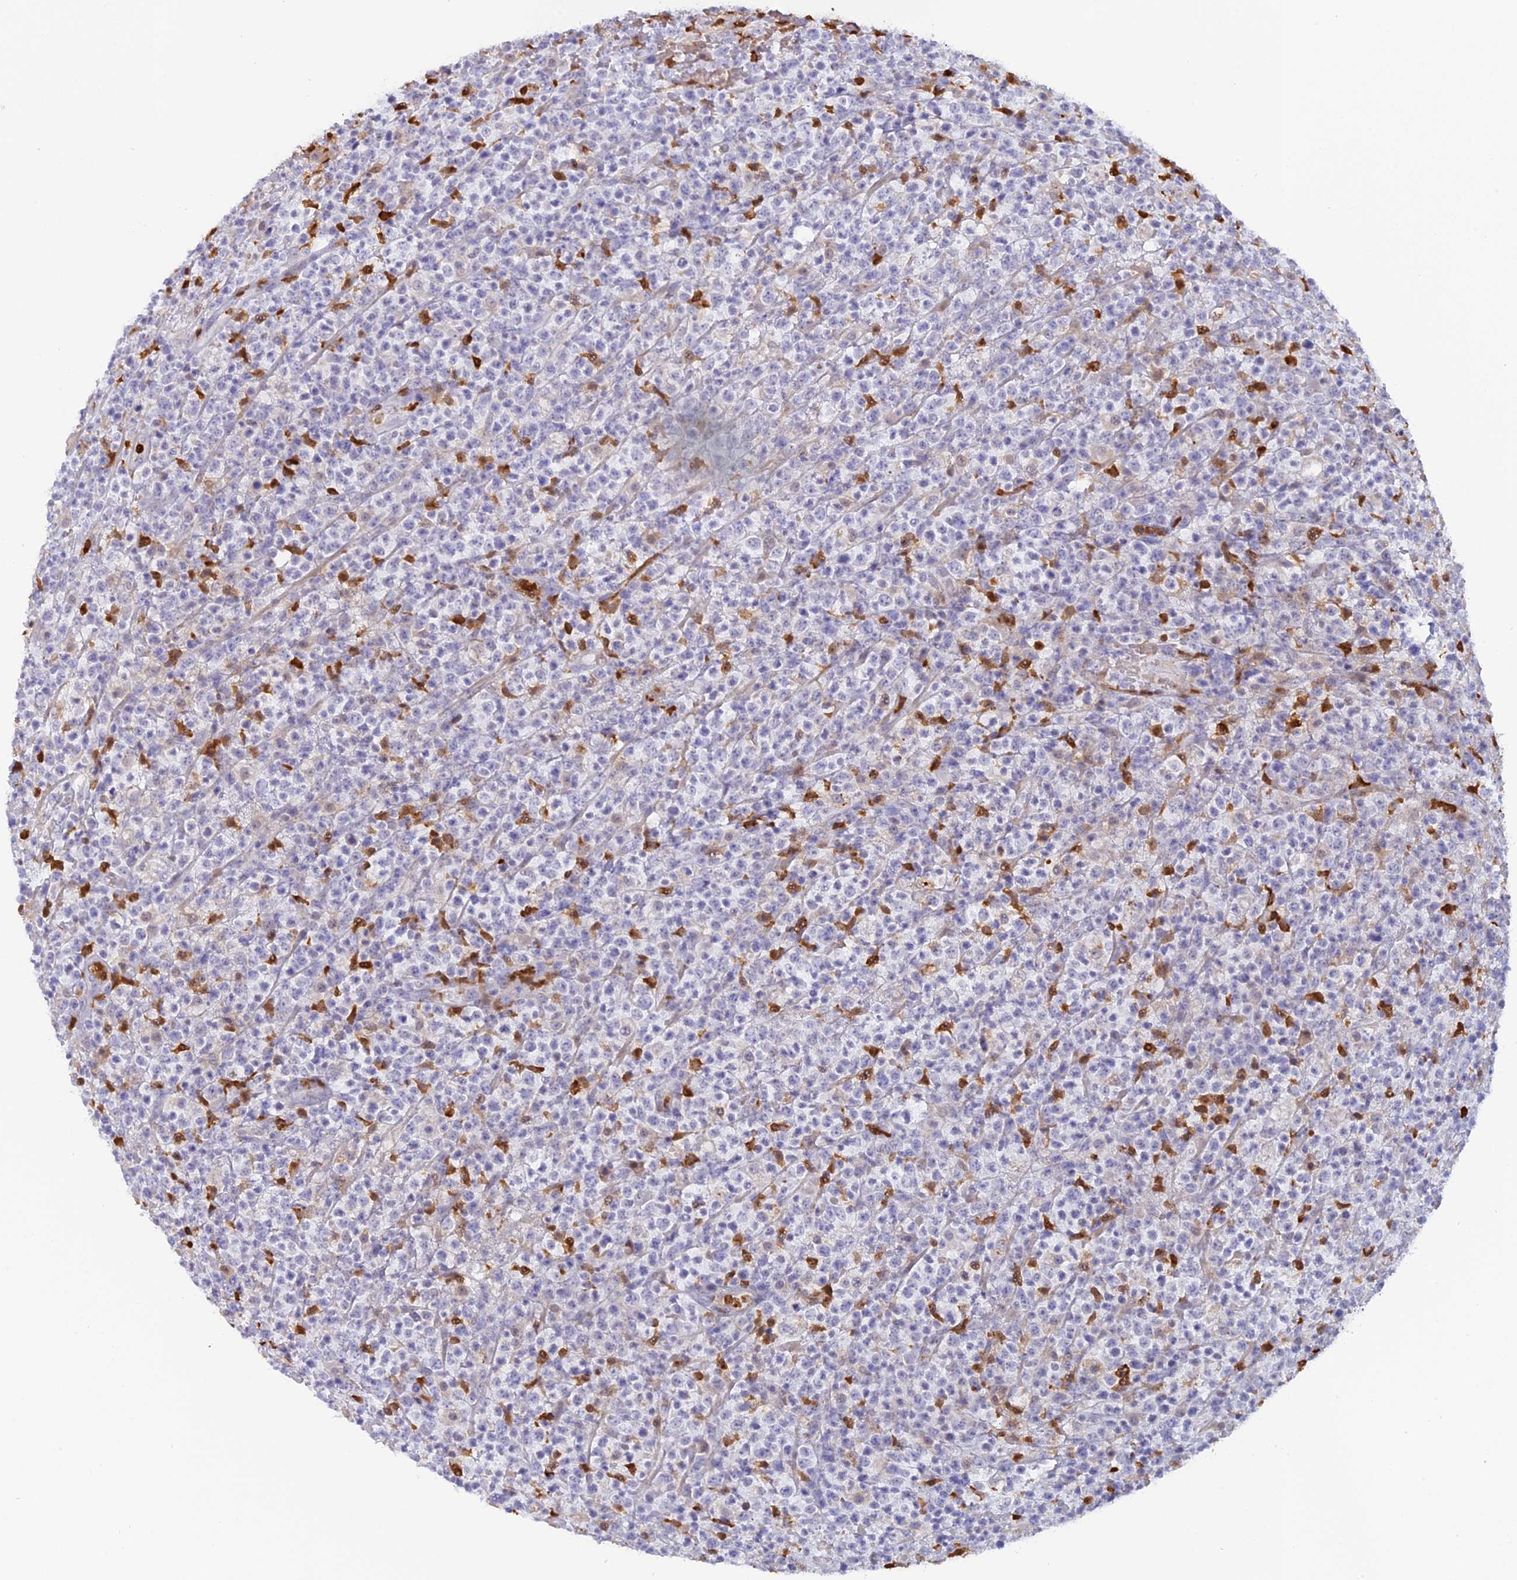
{"staining": {"intensity": "negative", "quantity": "none", "location": "none"}, "tissue": "lymphoma", "cell_type": "Tumor cells", "image_type": "cancer", "snomed": [{"axis": "morphology", "description": "Malignant lymphoma, non-Hodgkin's type, High grade"}, {"axis": "topography", "description": "Colon"}], "caption": "Immunohistochemical staining of lymphoma displays no significant staining in tumor cells.", "gene": "PGBD4", "patient": {"sex": "female", "age": 53}}